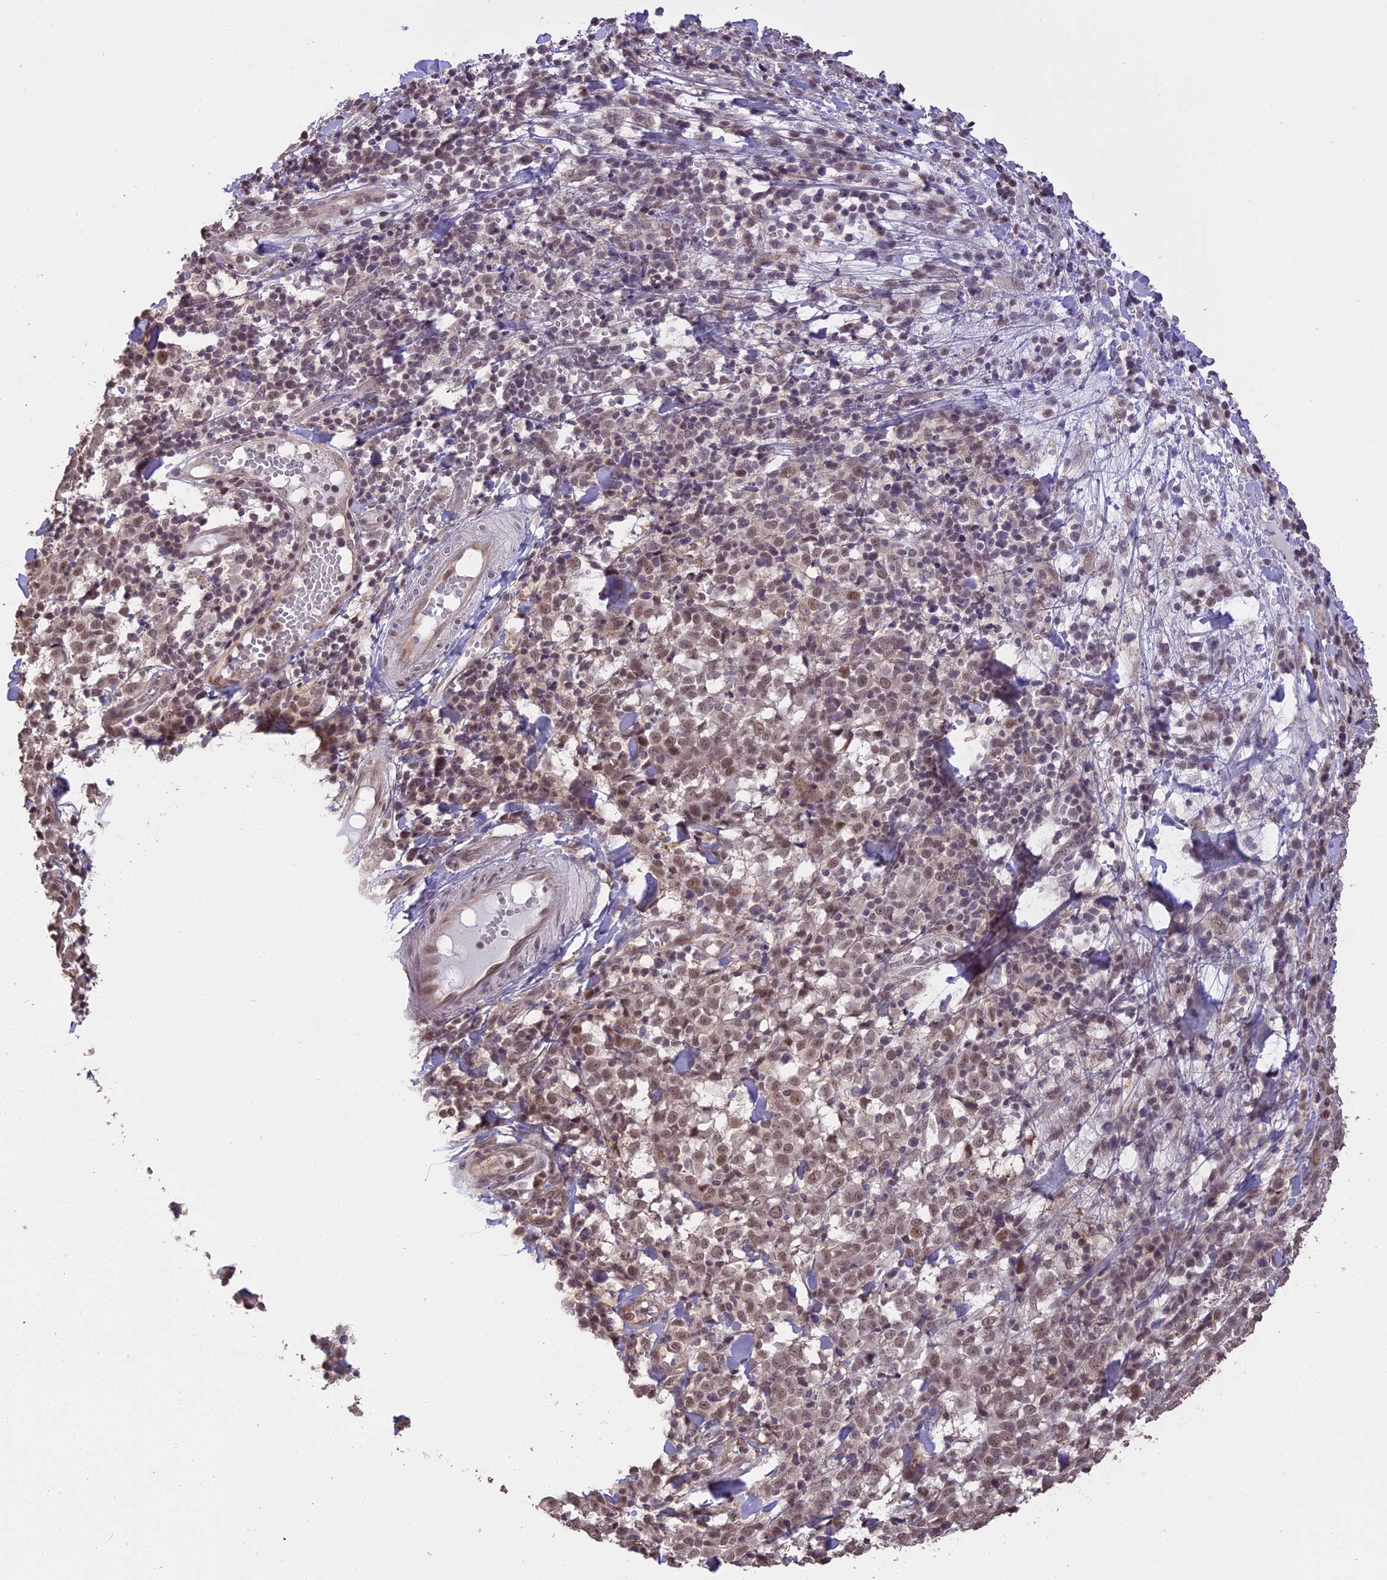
{"staining": {"intensity": "moderate", "quantity": ">75%", "location": "nuclear"}, "tissue": "melanoma", "cell_type": "Tumor cells", "image_type": "cancer", "snomed": [{"axis": "morphology", "description": "Malignant melanoma, NOS"}, {"axis": "topography", "description": "Skin"}], "caption": "Protein staining of melanoma tissue demonstrates moderate nuclear expression in about >75% of tumor cells.", "gene": "TIGD7", "patient": {"sex": "female", "age": 72}}